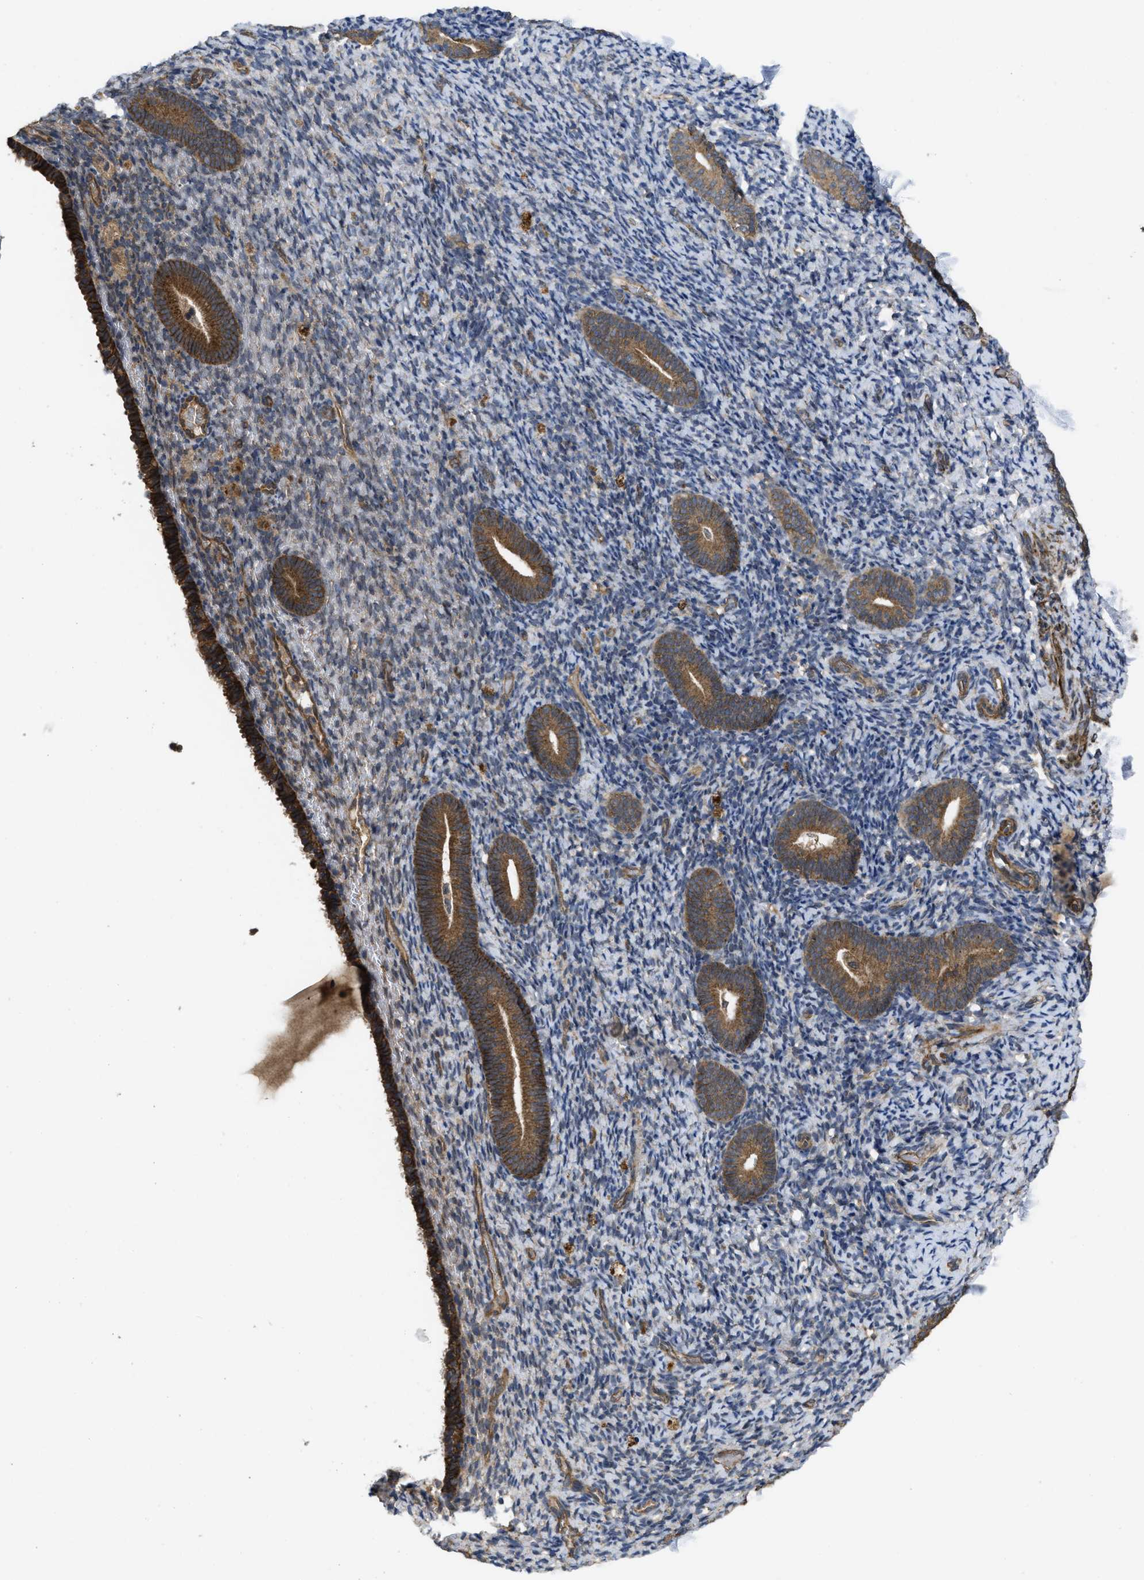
{"staining": {"intensity": "weak", "quantity": "<25%", "location": "cytoplasmic/membranous"}, "tissue": "endometrium", "cell_type": "Cells in endometrial stroma", "image_type": "normal", "snomed": [{"axis": "morphology", "description": "Normal tissue, NOS"}, {"axis": "topography", "description": "Endometrium"}], "caption": "Image shows no protein expression in cells in endometrial stroma of normal endometrium.", "gene": "FZD6", "patient": {"sex": "female", "age": 51}}